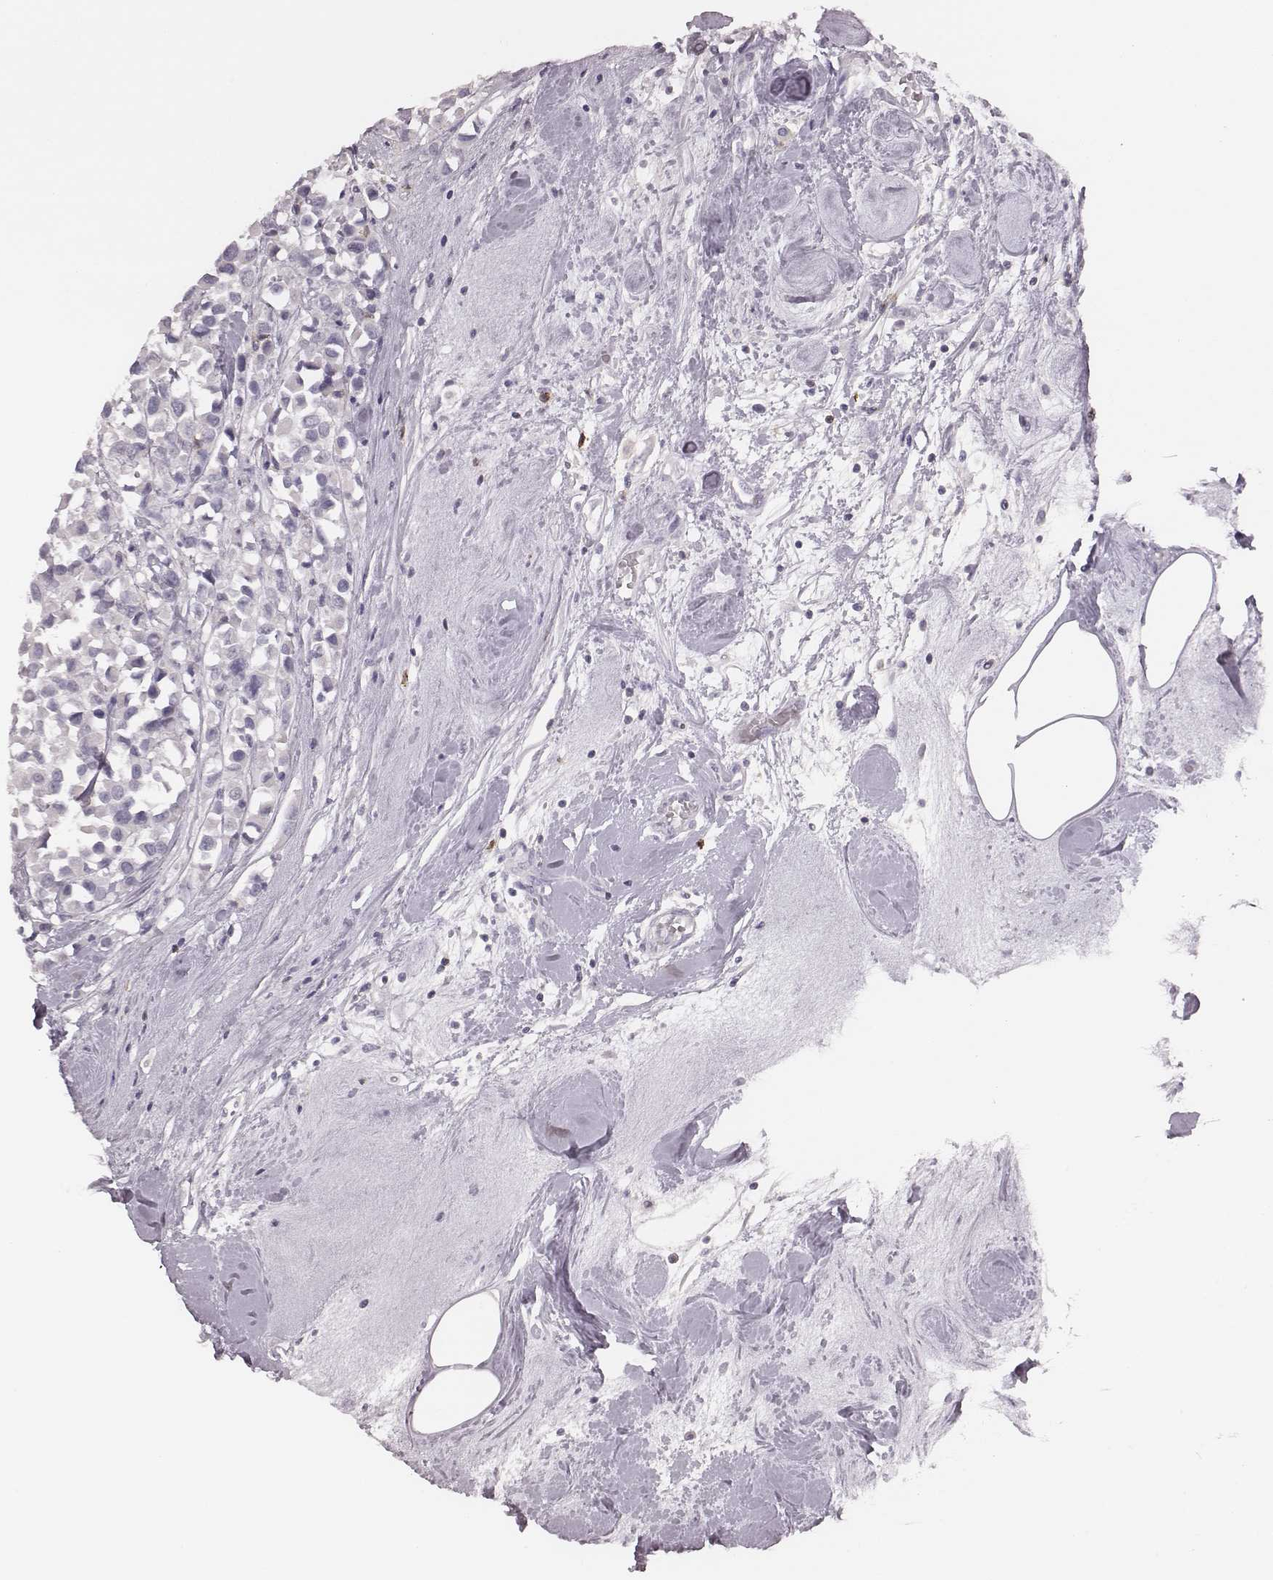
{"staining": {"intensity": "negative", "quantity": "none", "location": "none"}, "tissue": "breast cancer", "cell_type": "Tumor cells", "image_type": "cancer", "snomed": [{"axis": "morphology", "description": "Duct carcinoma"}, {"axis": "topography", "description": "Breast"}], "caption": "IHC histopathology image of breast cancer stained for a protein (brown), which displays no positivity in tumor cells. (Brightfield microscopy of DAB immunohistochemistry (IHC) at high magnification).", "gene": "PDCD1", "patient": {"sex": "female", "age": 61}}